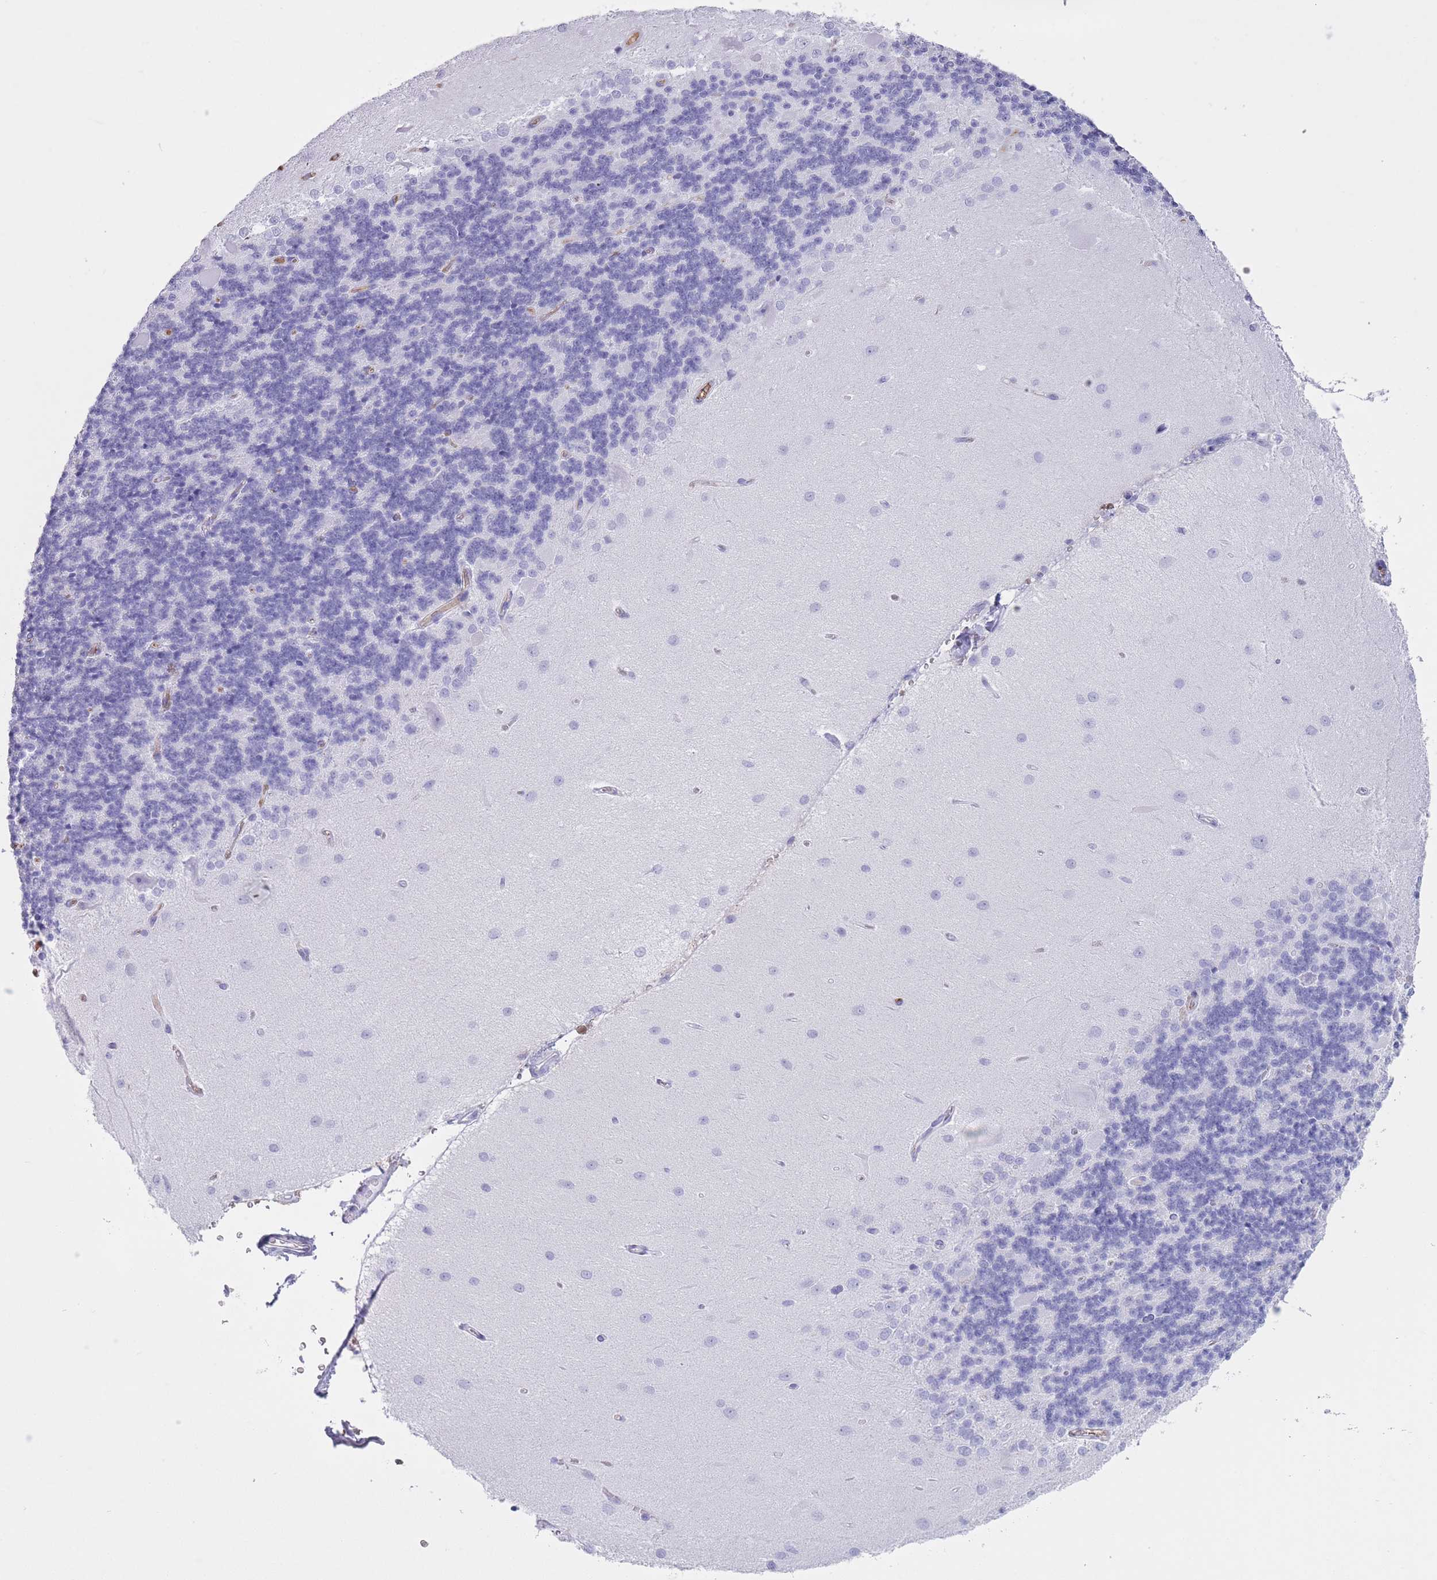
{"staining": {"intensity": "negative", "quantity": "none", "location": "none"}, "tissue": "cerebellum", "cell_type": "Cells in granular layer", "image_type": "normal", "snomed": [{"axis": "morphology", "description": "Normal tissue, NOS"}, {"axis": "topography", "description": "Cerebellum"}], "caption": "A high-resolution photomicrograph shows immunohistochemistry (IHC) staining of normal cerebellum, which shows no significant expression in cells in granular layer.", "gene": "AP3S1", "patient": {"sex": "female", "age": 29}}